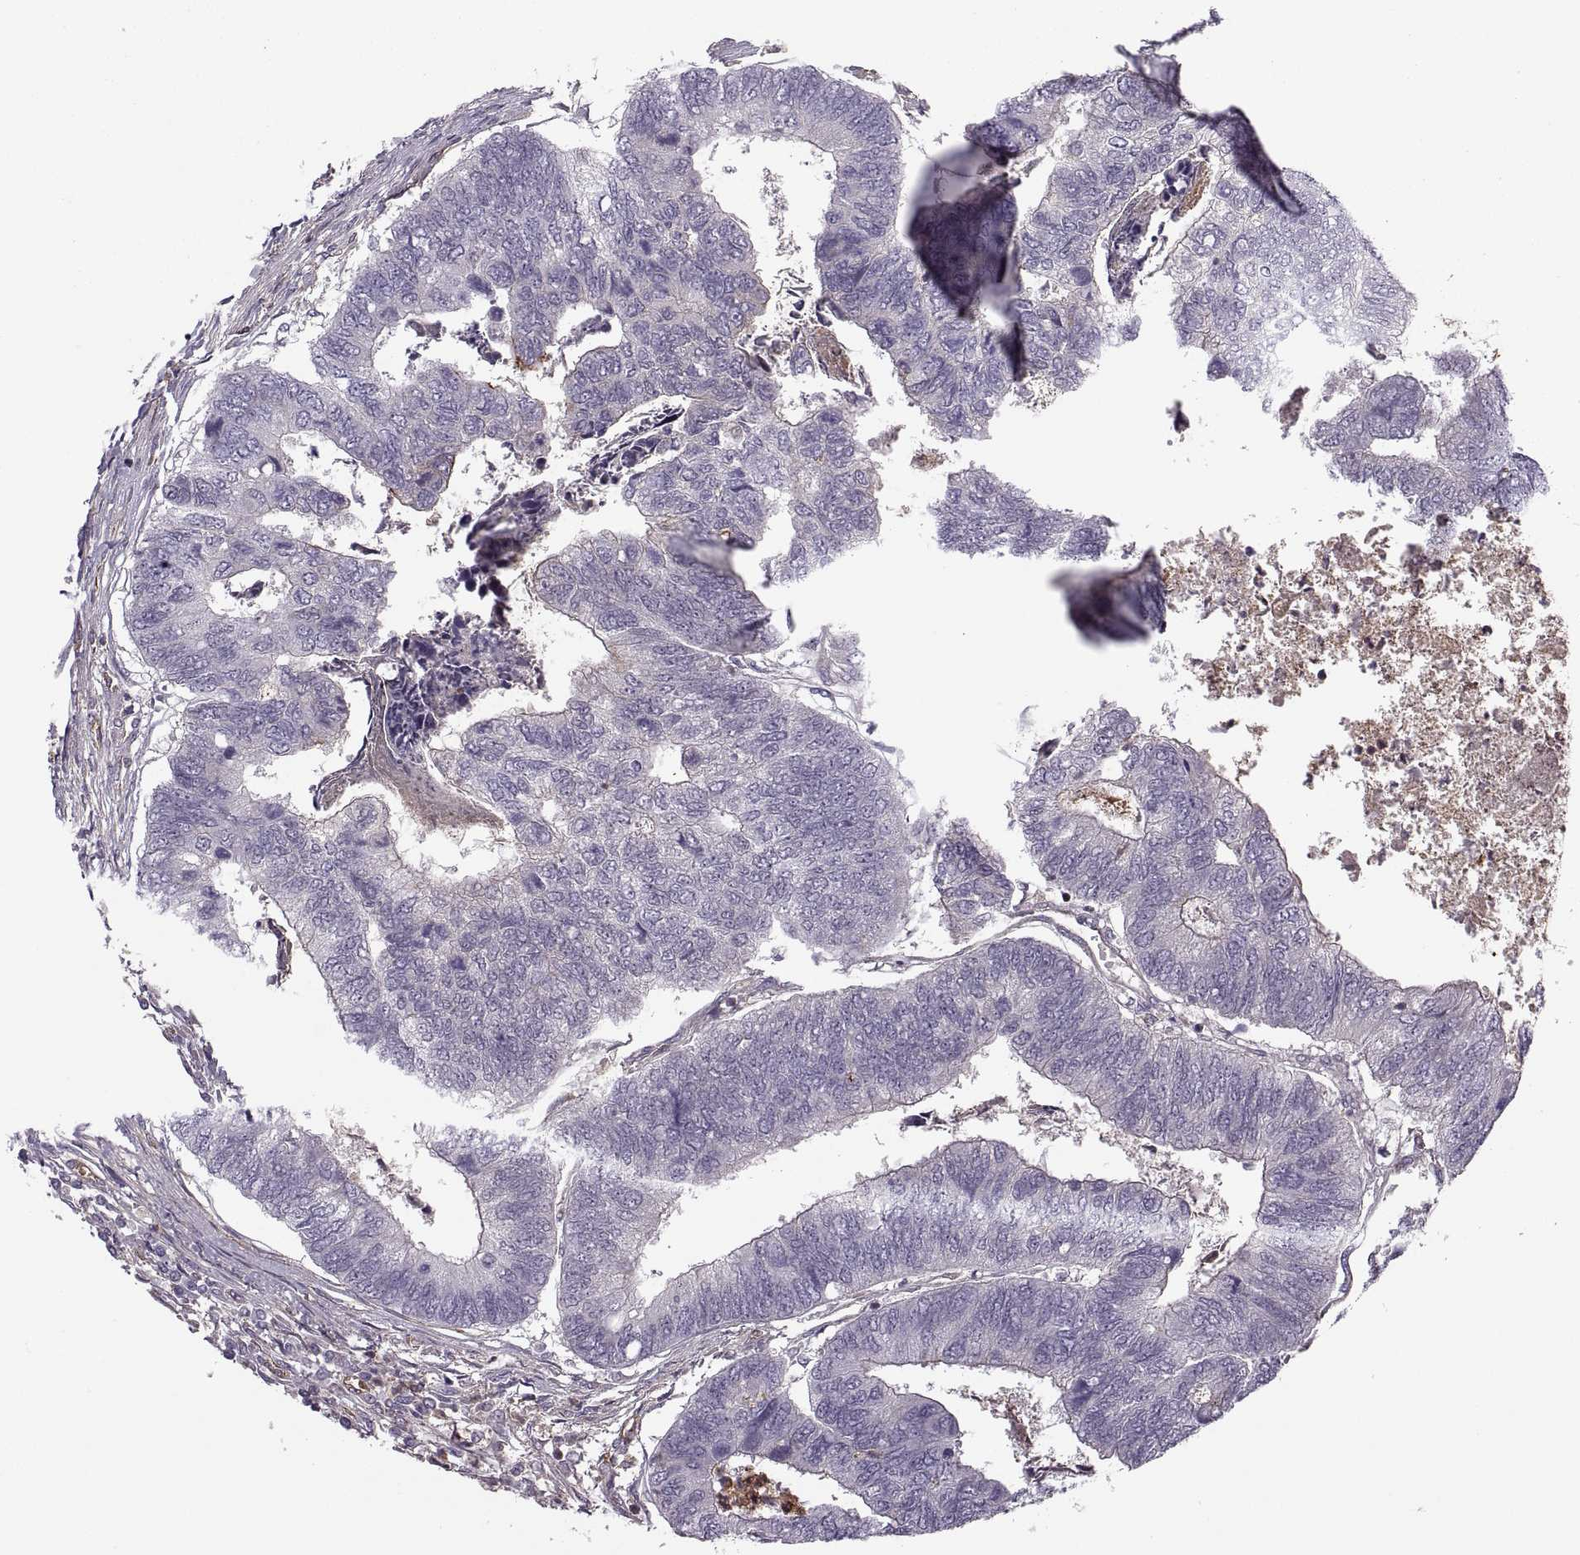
{"staining": {"intensity": "negative", "quantity": "none", "location": "none"}, "tissue": "colorectal cancer", "cell_type": "Tumor cells", "image_type": "cancer", "snomed": [{"axis": "morphology", "description": "Adenocarcinoma, NOS"}, {"axis": "topography", "description": "Colon"}], "caption": "Immunohistochemistry photomicrograph of colorectal adenocarcinoma stained for a protein (brown), which shows no staining in tumor cells. (DAB (3,3'-diaminobenzidine) immunohistochemistry with hematoxylin counter stain).", "gene": "SLC2A3", "patient": {"sex": "female", "age": 67}}